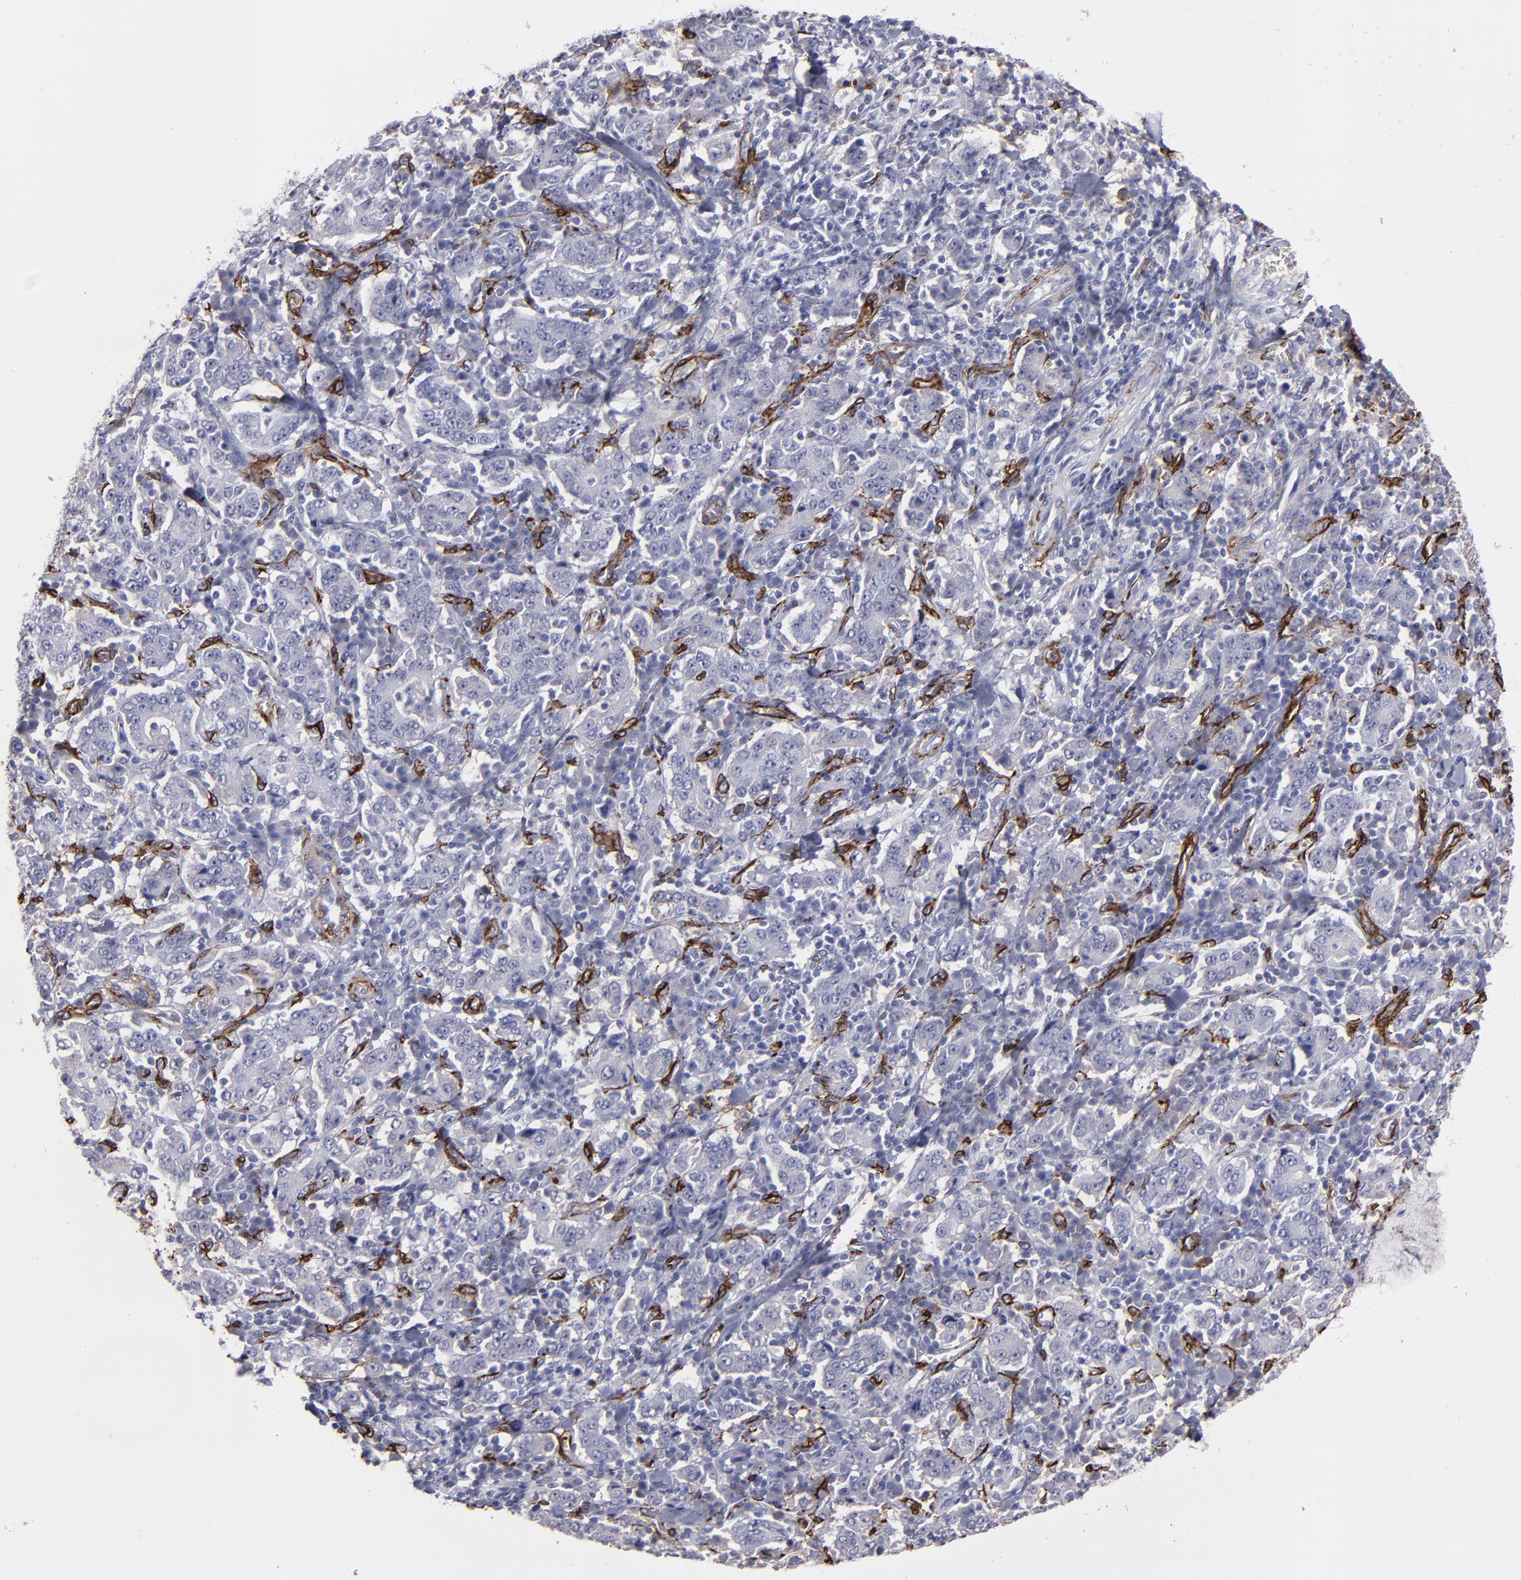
{"staining": {"intensity": "negative", "quantity": "none", "location": "none"}, "tissue": "stomach cancer", "cell_type": "Tumor cells", "image_type": "cancer", "snomed": [{"axis": "morphology", "description": "Normal tissue, NOS"}, {"axis": "morphology", "description": "Adenocarcinoma, NOS"}, {"axis": "topography", "description": "Stomach, upper"}, {"axis": "topography", "description": "Stomach"}], "caption": "An immunohistochemistry histopathology image of adenocarcinoma (stomach) is shown. There is no staining in tumor cells of adenocarcinoma (stomach).", "gene": "CD36", "patient": {"sex": "male", "age": 59}}